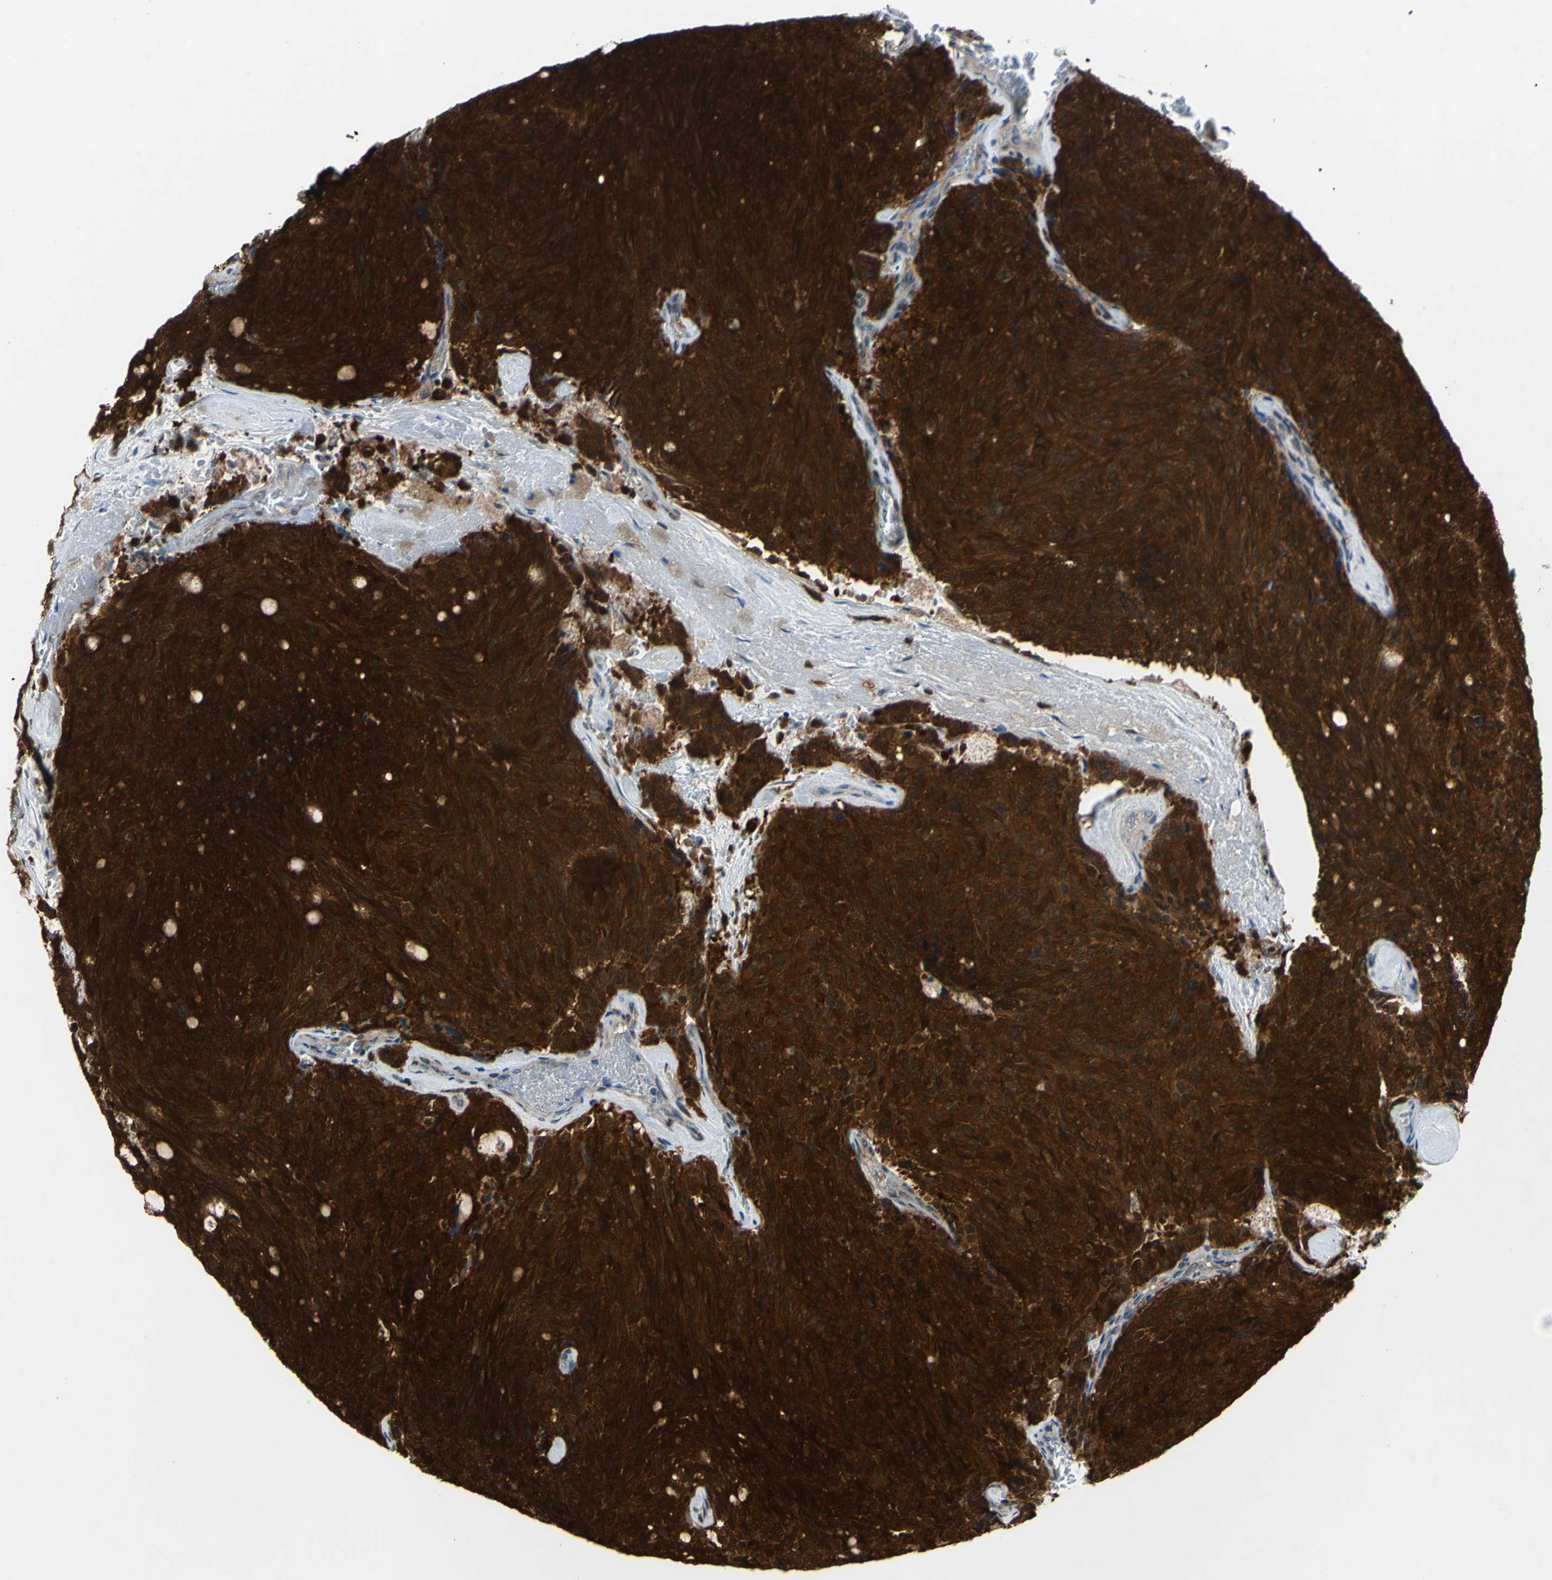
{"staining": {"intensity": "strong", "quantity": ">75%", "location": "cytoplasmic/membranous,nuclear"}, "tissue": "carcinoid", "cell_type": "Tumor cells", "image_type": "cancer", "snomed": [{"axis": "morphology", "description": "Carcinoid, malignant, NOS"}, {"axis": "topography", "description": "Pancreas"}], "caption": "Protein staining of carcinoid tissue reveals strong cytoplasmic/membranous and nuclear expression in about >75% of tumor cells.", "gene": "NOL3", "patient": {"sex": "female", "age": 54}}